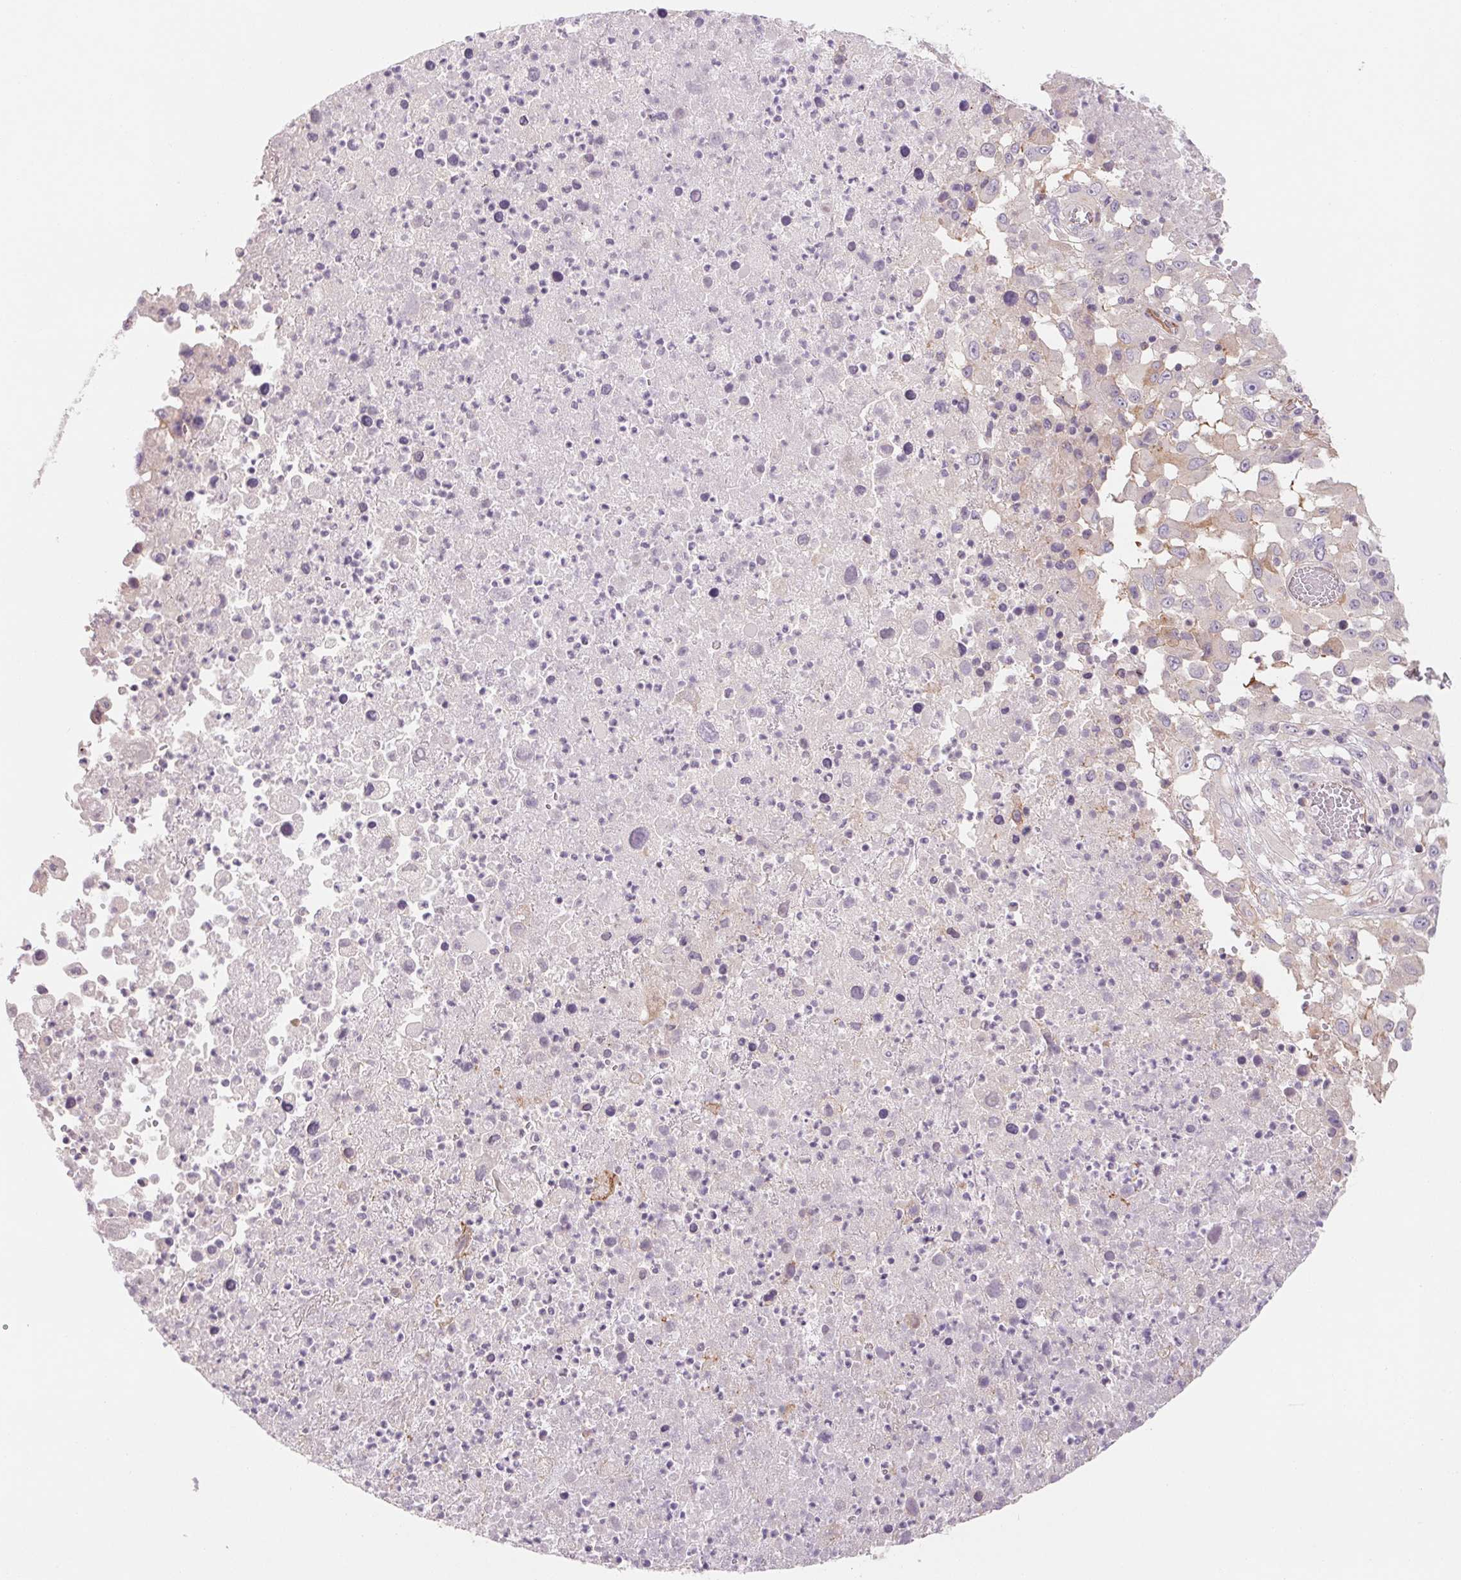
{"staining": {"intensity": "negative", "quantity": "none", "location": "none"}, "tissue": "melanoma", "cell_type": "Tumor cells", "image_type": "cancer", "snomed": [{"axis": "morphology", "description": "Malignant melanoma, Metastatic site"}, {"axis": "topography", "description": "Soft tissue"}], "caption": "Immunohistochemistry (IHC) micrograph of neoplastic tissue: melanoma stained with DAB exhibits no significant protein staining in tumor cells.", "gene": "ANKRD13B", "patient": {"sex": "male", "age": 50}}